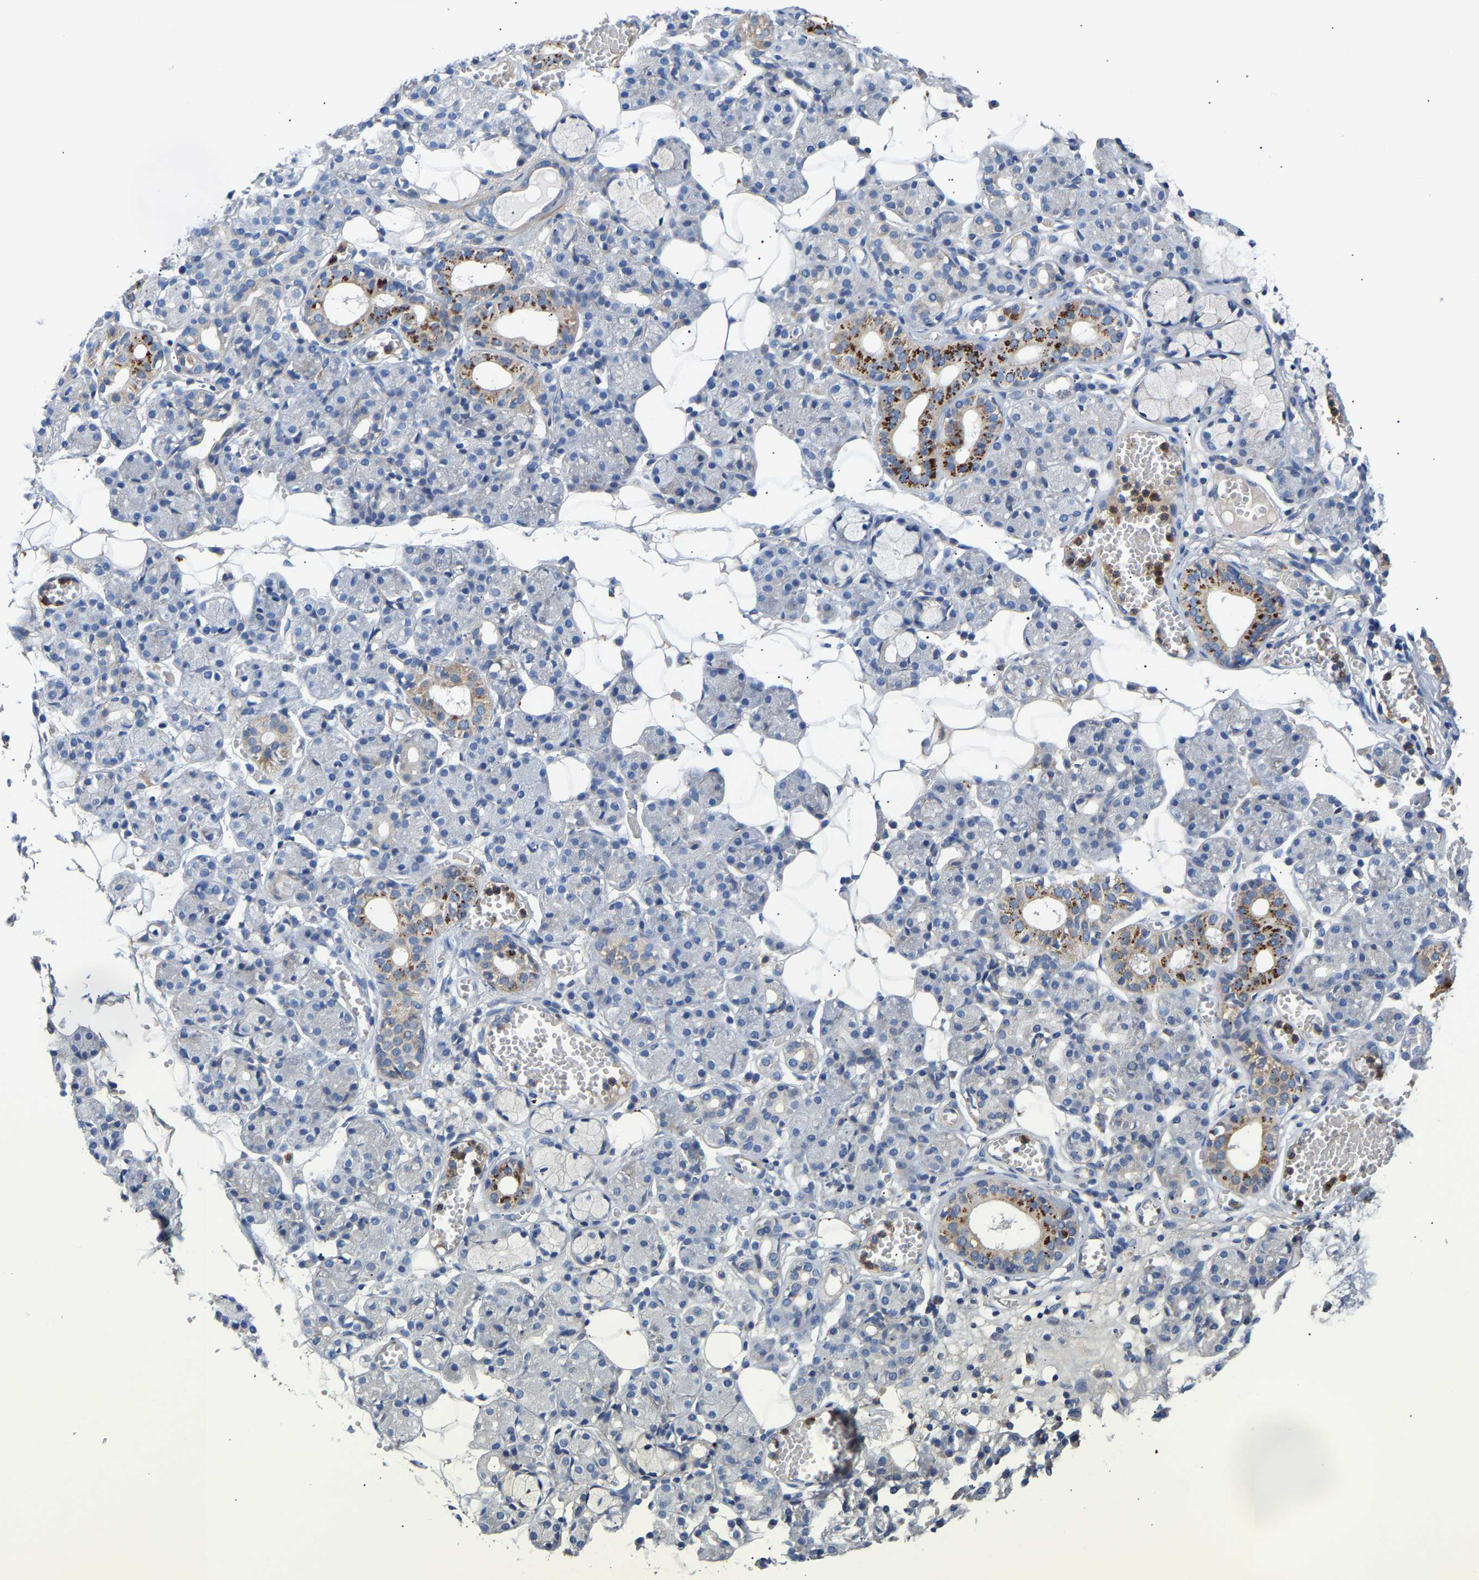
{"staining": {"intensity": "moderate", "quantity": "<25%", "location": "cytoplasmic/membranous"}, "tissue": "salivary gland", "cell_type": "Glandular cells", "image_type": "normal", "snomed": [{"axis": "morphology", "description": "Normal tissue, NOS"}, {"axis": "topography", "description": "Salivary gland"}], "caption": "IHC staining of benign salivary gland, which demonstrates low levels of moderate cytoplasmic/membranous staining in approximately <25% of glandular cells indicating moderate cytoplasmic/membranous protein staining. The staining was performed using DAB (3,3'-diaminobenzidine) (brown) for protein detection and nuclei were counterstained in hematoxylin (blue).", "gene": "CCDC171", "patient": {"sex": "male", "age": 63}}